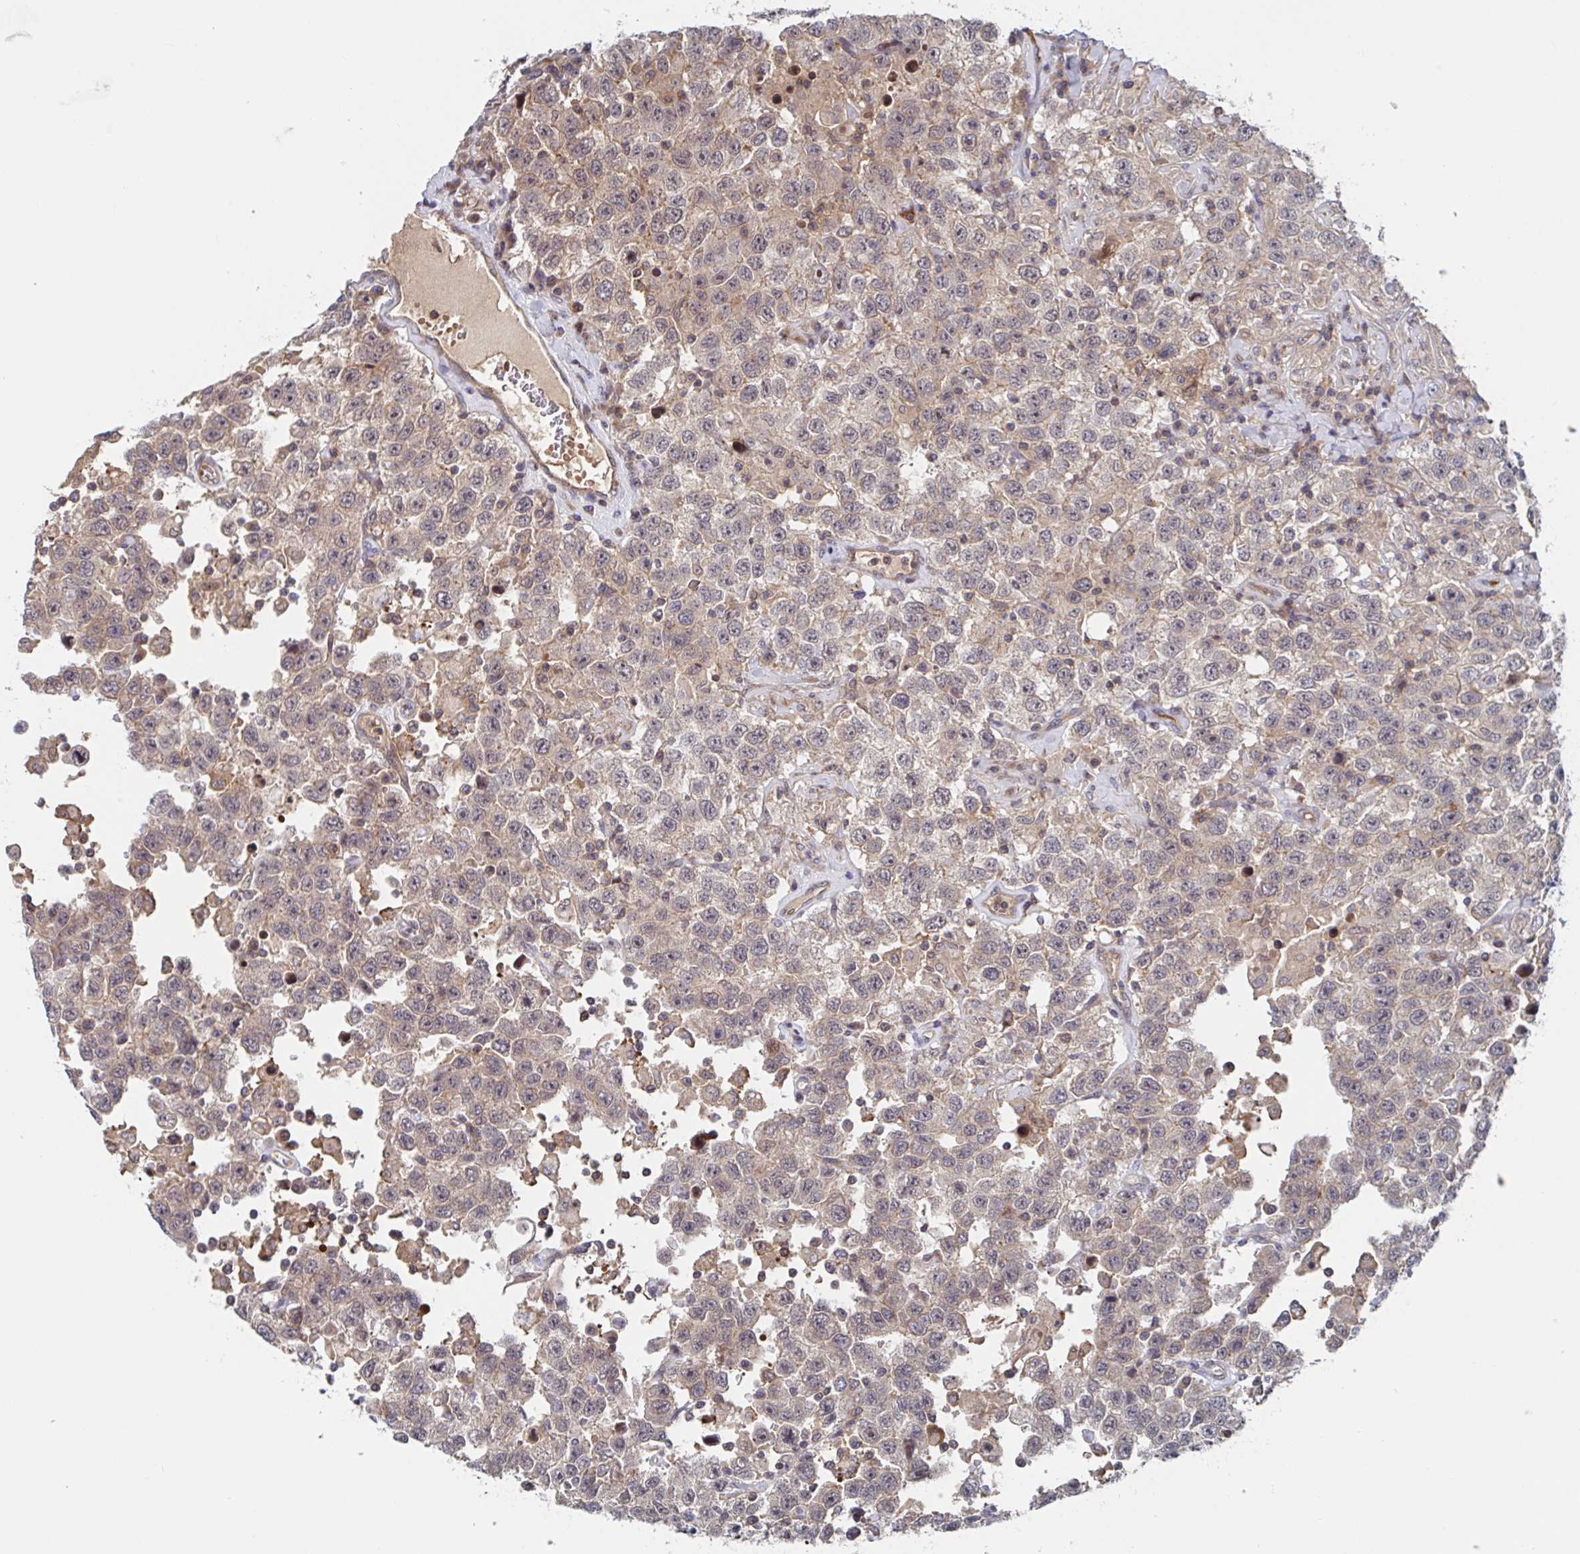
{"staining": {"intensity": "weak", "quantity": "25%-75%", "location": "cytoplasmic/membranous"}, "tissue": "testis cancer", "cell_type": "Tumor cells", "image_type": "cancer", "snomed": [{"axis": "morphology", "description": "Seminoma, NOS"}, {"axis": "topography", "description": "Testis"}], "caption": "A low amount of weak cytoplasmic/membranous positivity is present in about 25%-75% of tumor cells in testis seminoma tissue.", "gene": "DHRS12", "patient": {"sex": "male", "age": 41}}